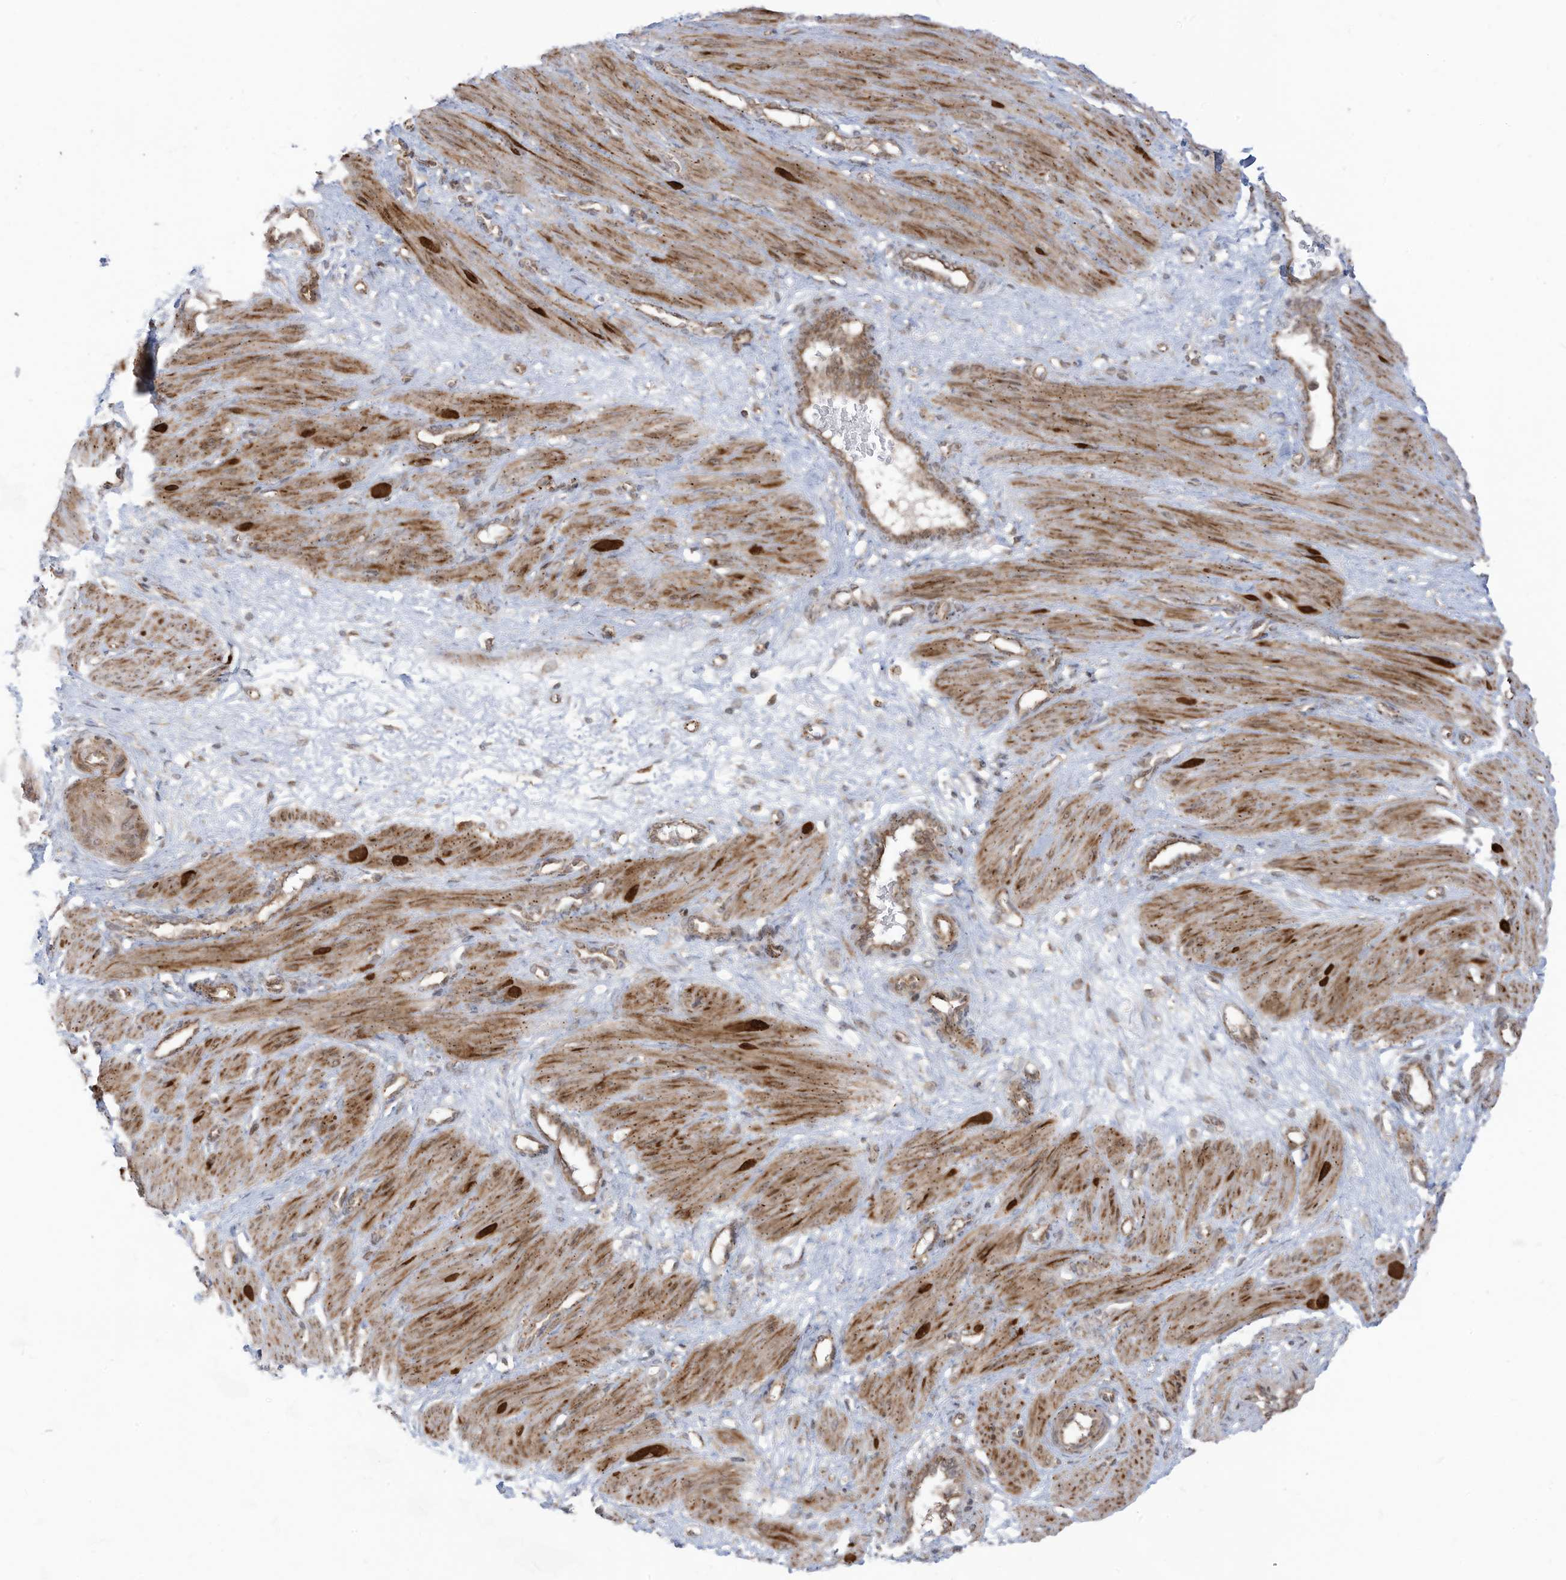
{"staining": {"intensity": "moderate", "quantity": ">75%", "location": "cytoplasmic/membranous"}, "tissue": "smooth muscle", "cell_type": "Smooth muscle cells", "image_type": "normal", "snomed": [{"axis": "morphology", "description": "Normal tissue, NOS"}, {"axis": "topography", "description": "Endometrium"}], "caption": "DAB (3,3'-diaminobenzidine) immunohistochemical staining of benign smooth muscle reveals moderate cytoplasmic/membranous protein positivity in approximately >75% of smooth muscle cells. The staining is performed using DAB (3,3'-diaminobenzidine) brown chromogen to label protein expression. The nuclei are counter-stained blue using hematoxylin.", "gene": "TRIM67", "patient": {"sex": "female", "age": 33}}